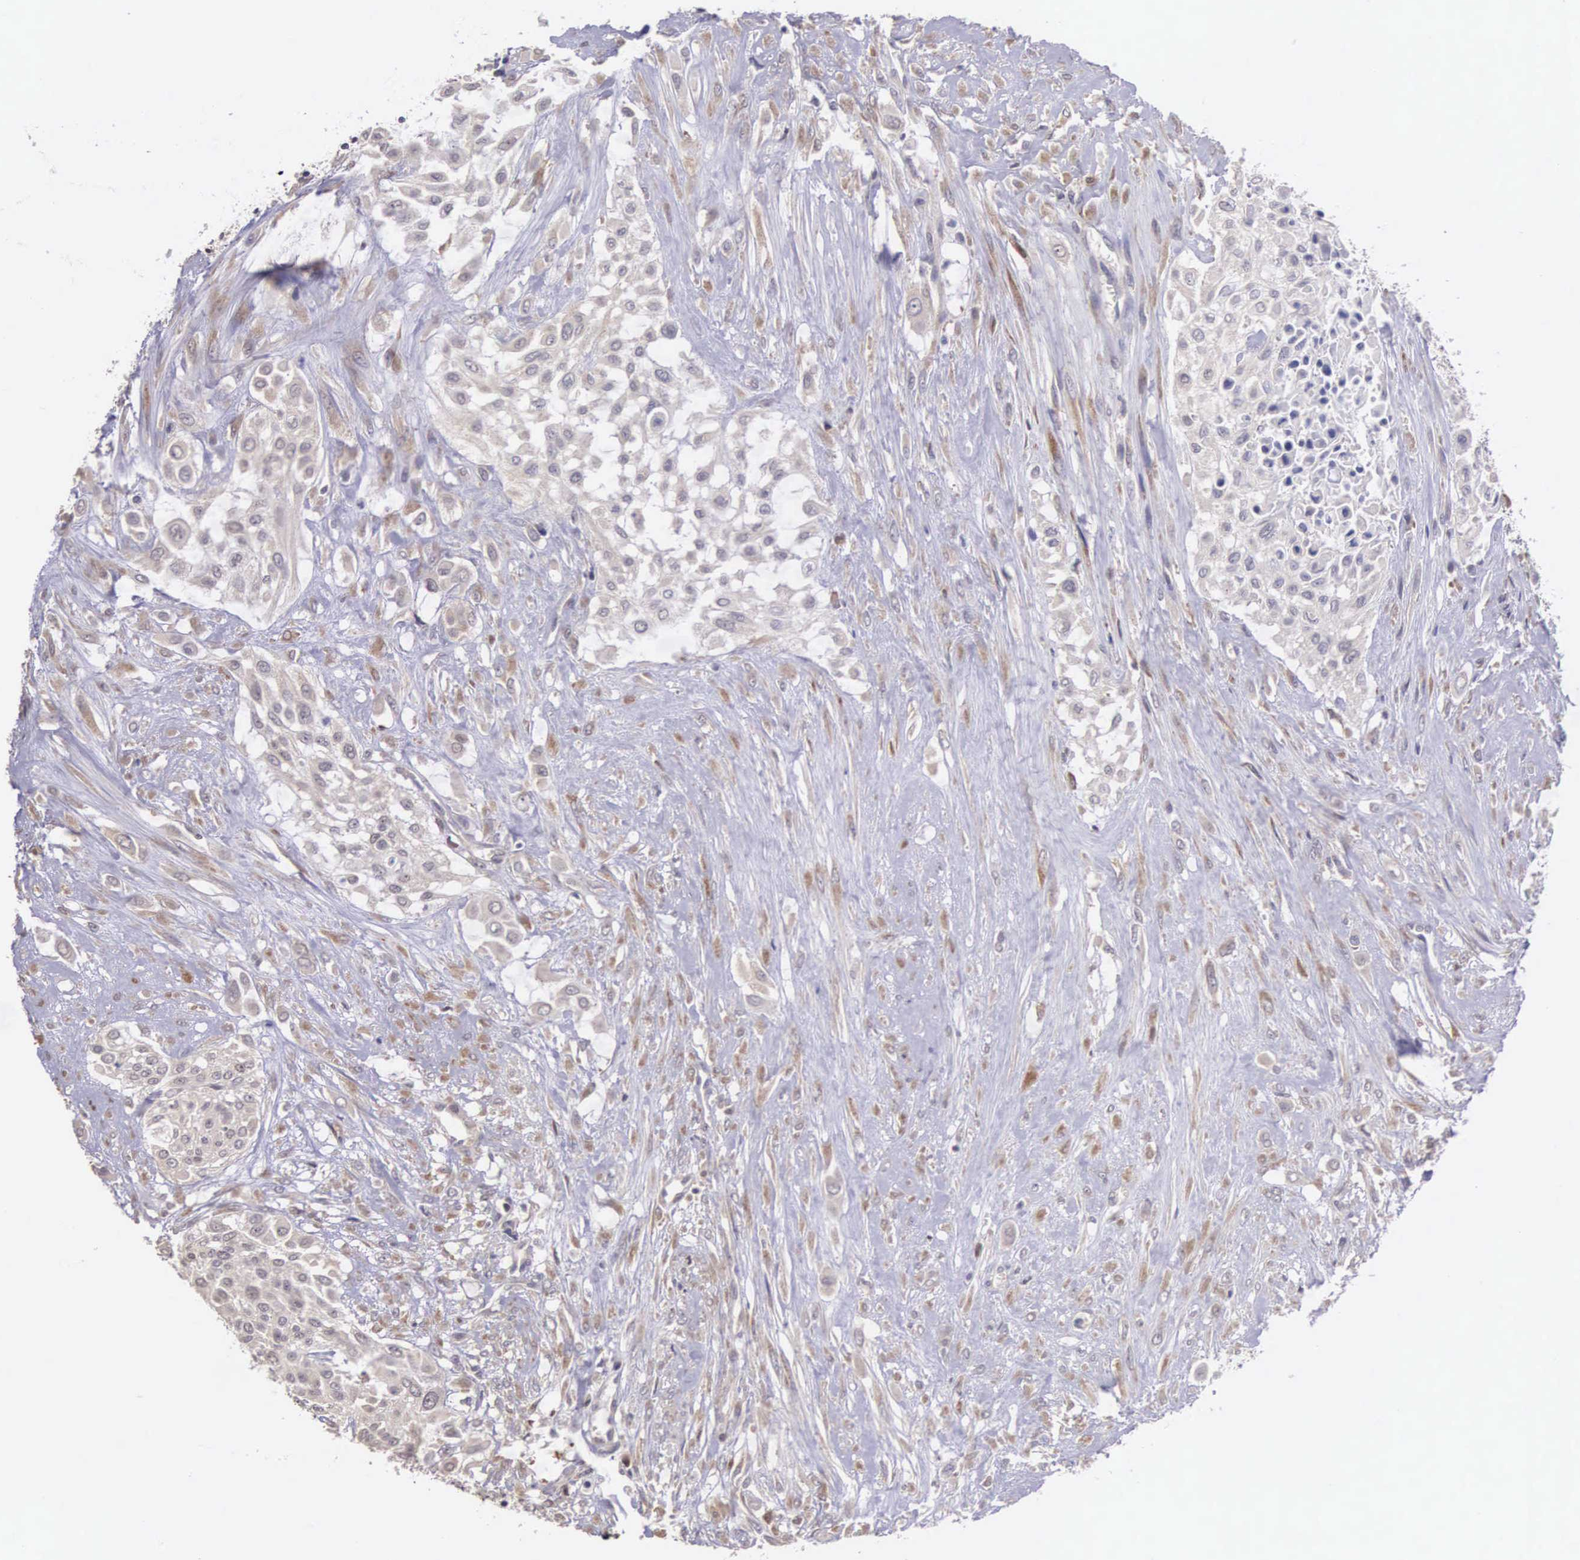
{"staining": {"intensity": "weak", "quantity": "25%-75%", "location": "cytoplasmic/membranous"}, "tissue": "urothelial cancer", "cell_type": "Tumor cells", "image_type": "cancer", "snomed": [{"axis": "morphology", "description": "Urothelial carcinoma, High grade"}, {"axis": "topography", "description": "Urinary bladder"}], "caption": "Protein expression analysis of urothelial cancer displays weak cytoplasmic/membranous positivity in about 25%-75% of tumor cells.", "gene": "CDC45", "patient": {"sex": "male", "age": 57}}